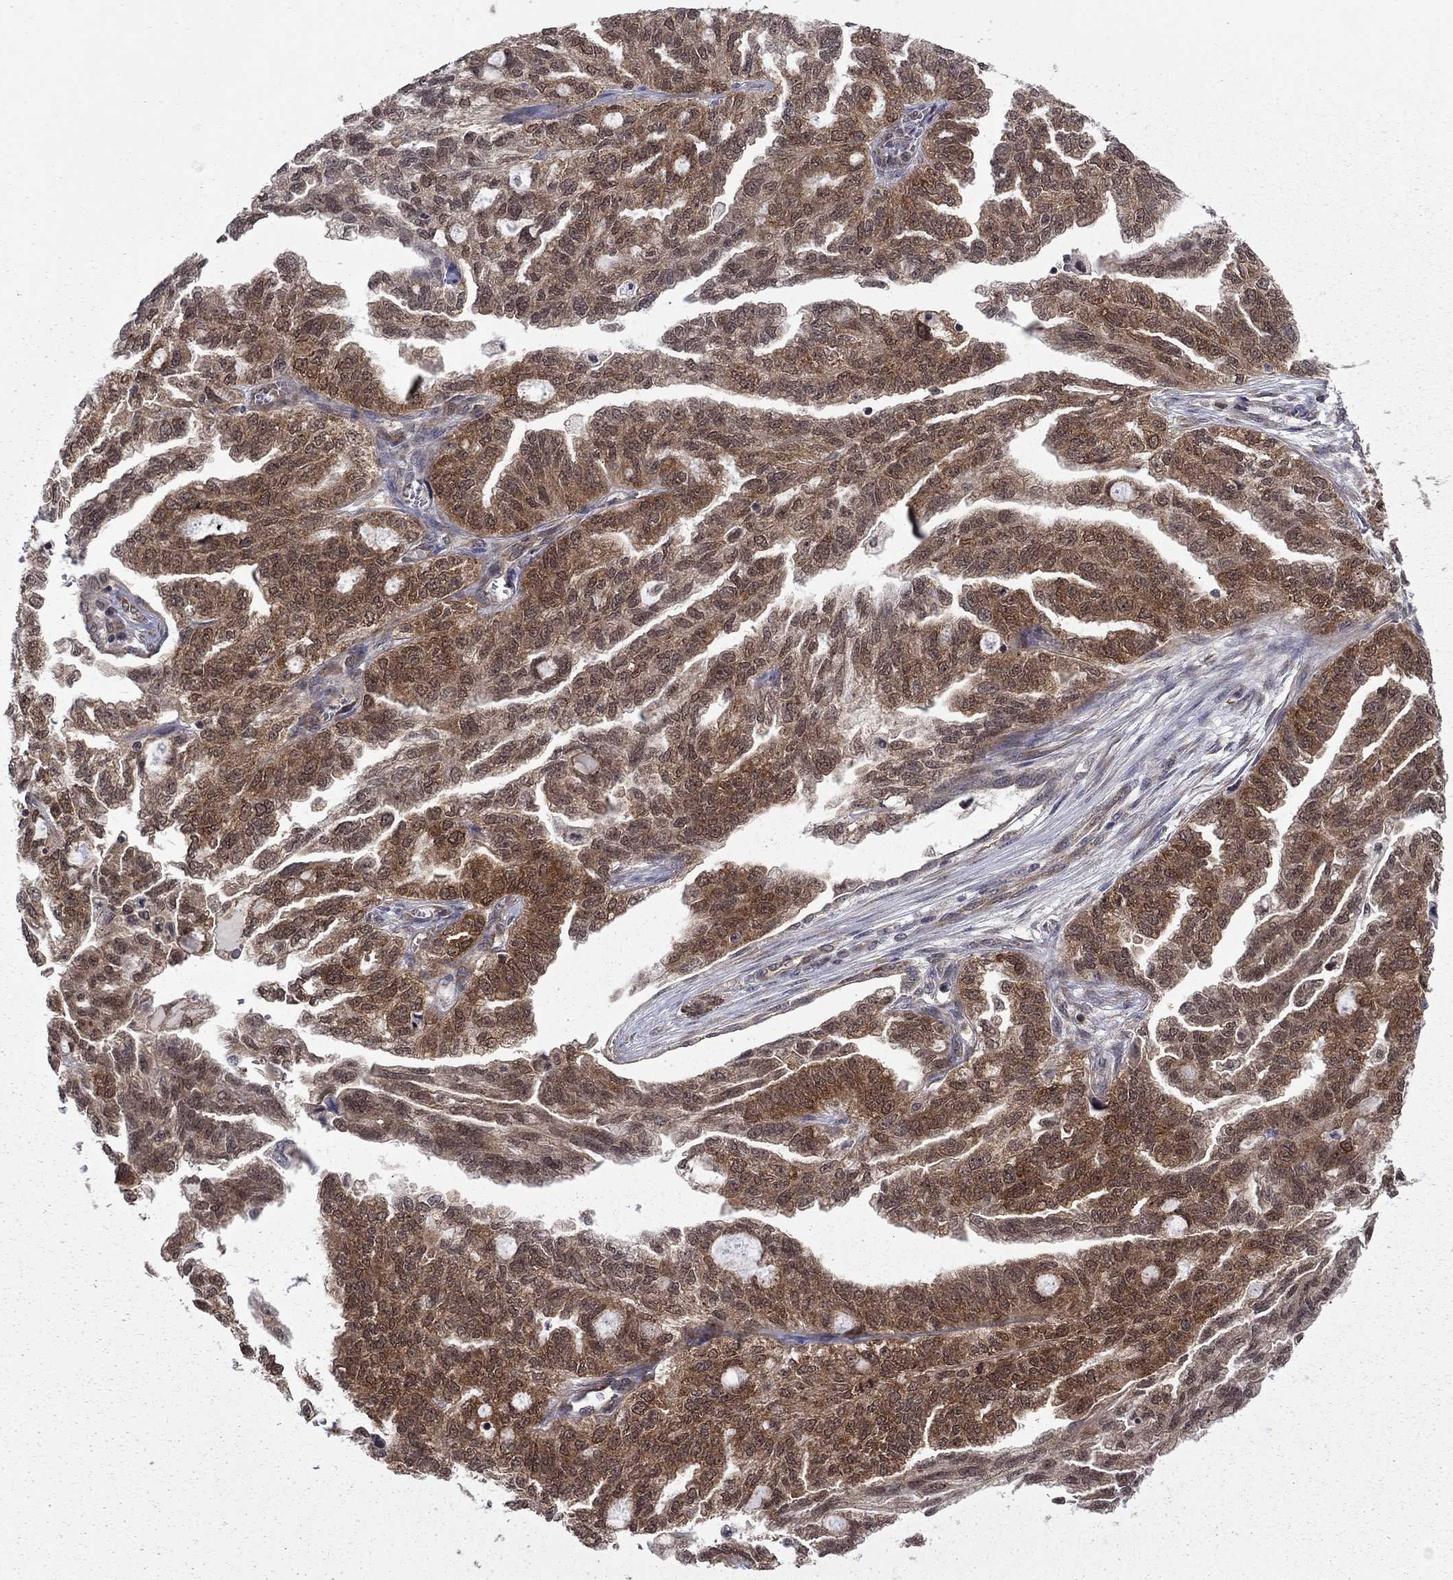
{"staining": {"intensity": "strong", "quantity": ">75%", "location": "cytoplasmic/membranous"}, "tissue": "ovarian cancer", "cell_type": "Tumor cells", "image_type": "cancer", "snomed": [{"axis": "morphology", "description": "Cystadenocarcinoma, serous, NOS"}, {"axis": "topography", "description": "Ovary"}], "caption": "Ovarian cancer (serous cystadenocarcinoma) tissue reveals strong cytoplasmic/membranous positivity in approximately >75% of tumor cells, visualized by immunohistochemistry.", "gene": "NAA50", "patient": {"sex": "female", "age": 51}}